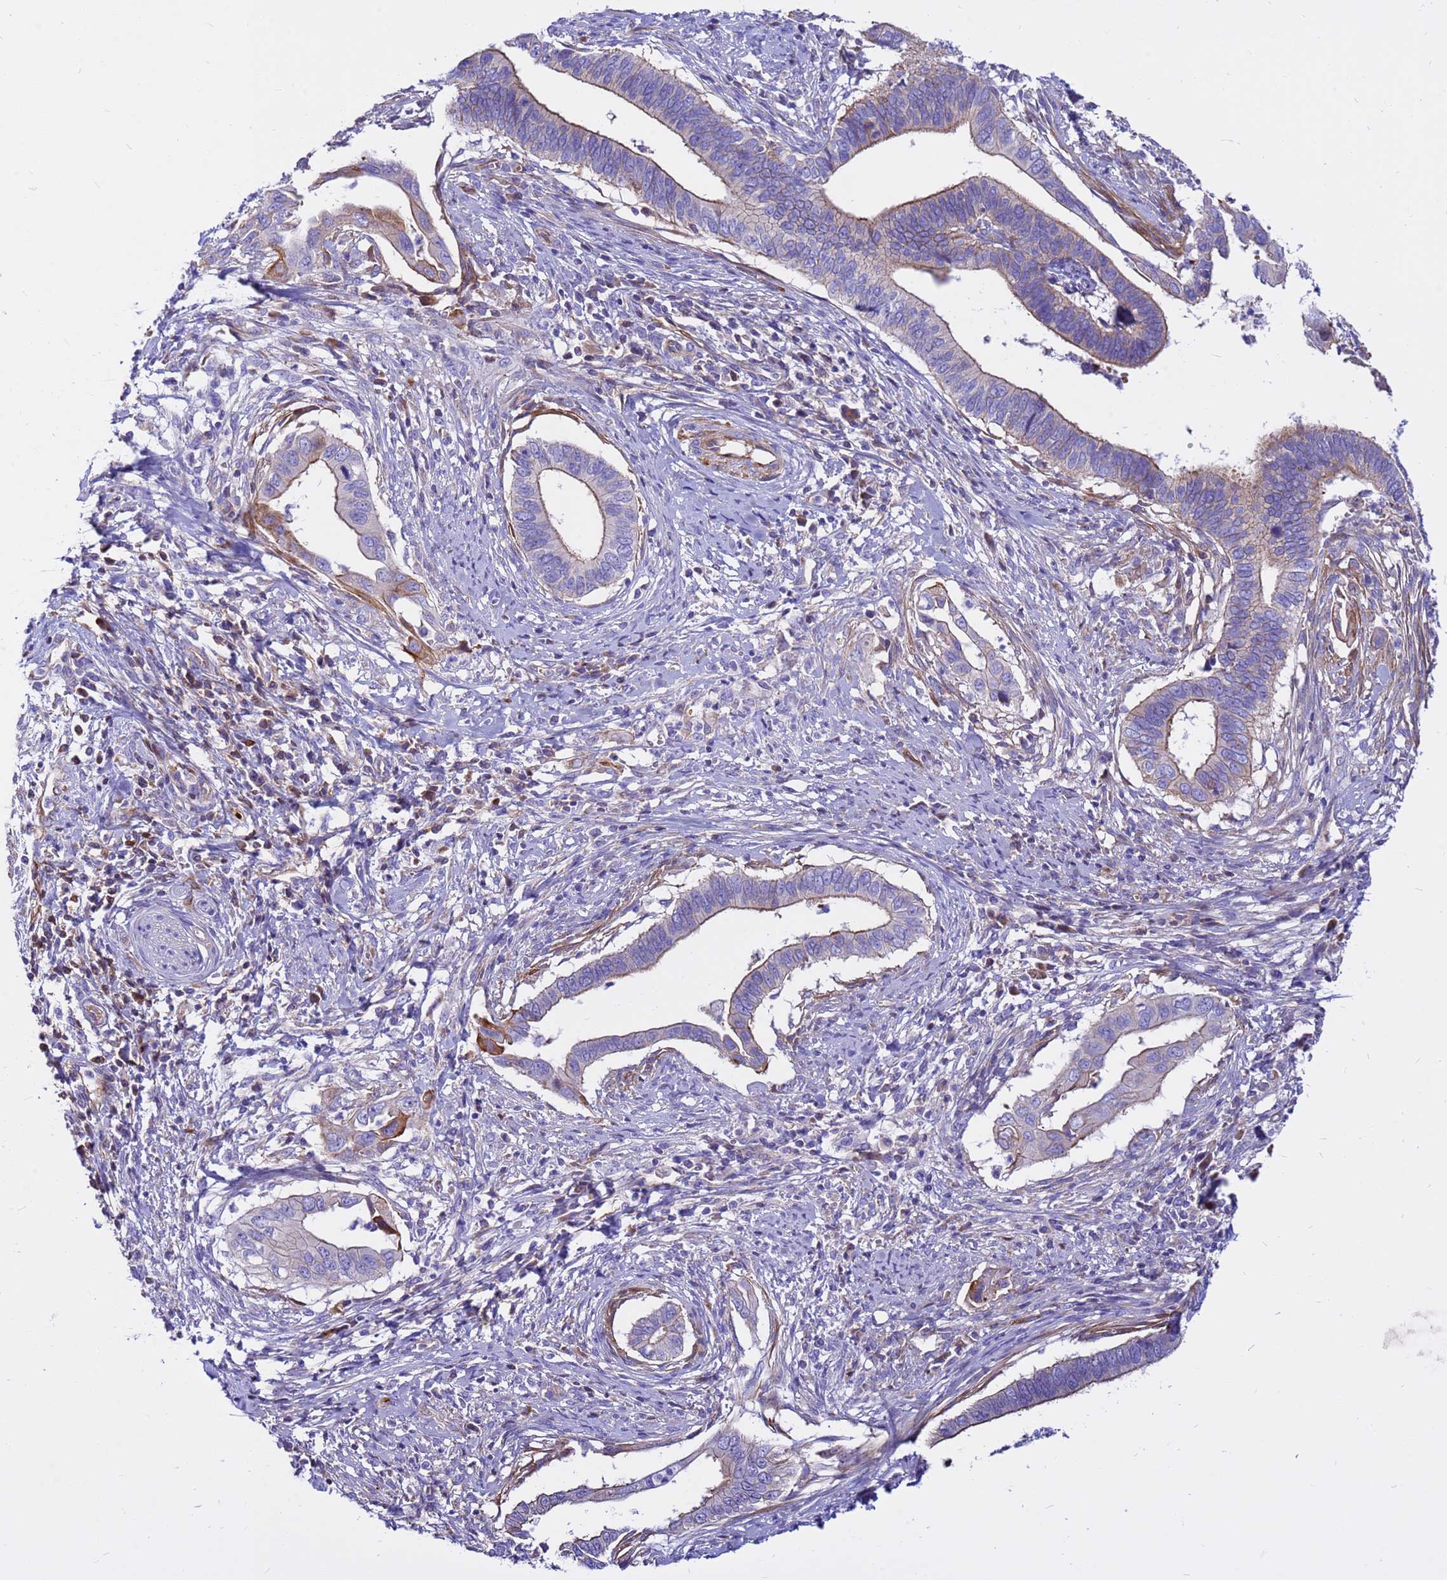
{"staining": {"intensity": "moderate", "quantity": "<25%", "location": "cytoplasmic/membranous"}, "tissue": "cervical cancer", "cell_type": "Tumor cells", "image_type": "cancer", "snomed": [{"axis": "morphology", "description": "Adenocarcinoma, NOS"}, {"axis": "topography", "description": "Cervix"}], "caption": "Immunohistochemistry (IHC) (DAB) staining of human cervical cancer (adenocarcinoma) demonstrates moderate cytoplasmic/membranous protein staining in approximately <25% of tumor cells.", "gene": "CRHBP", "patient": {"sex": "female", "age": 42}}